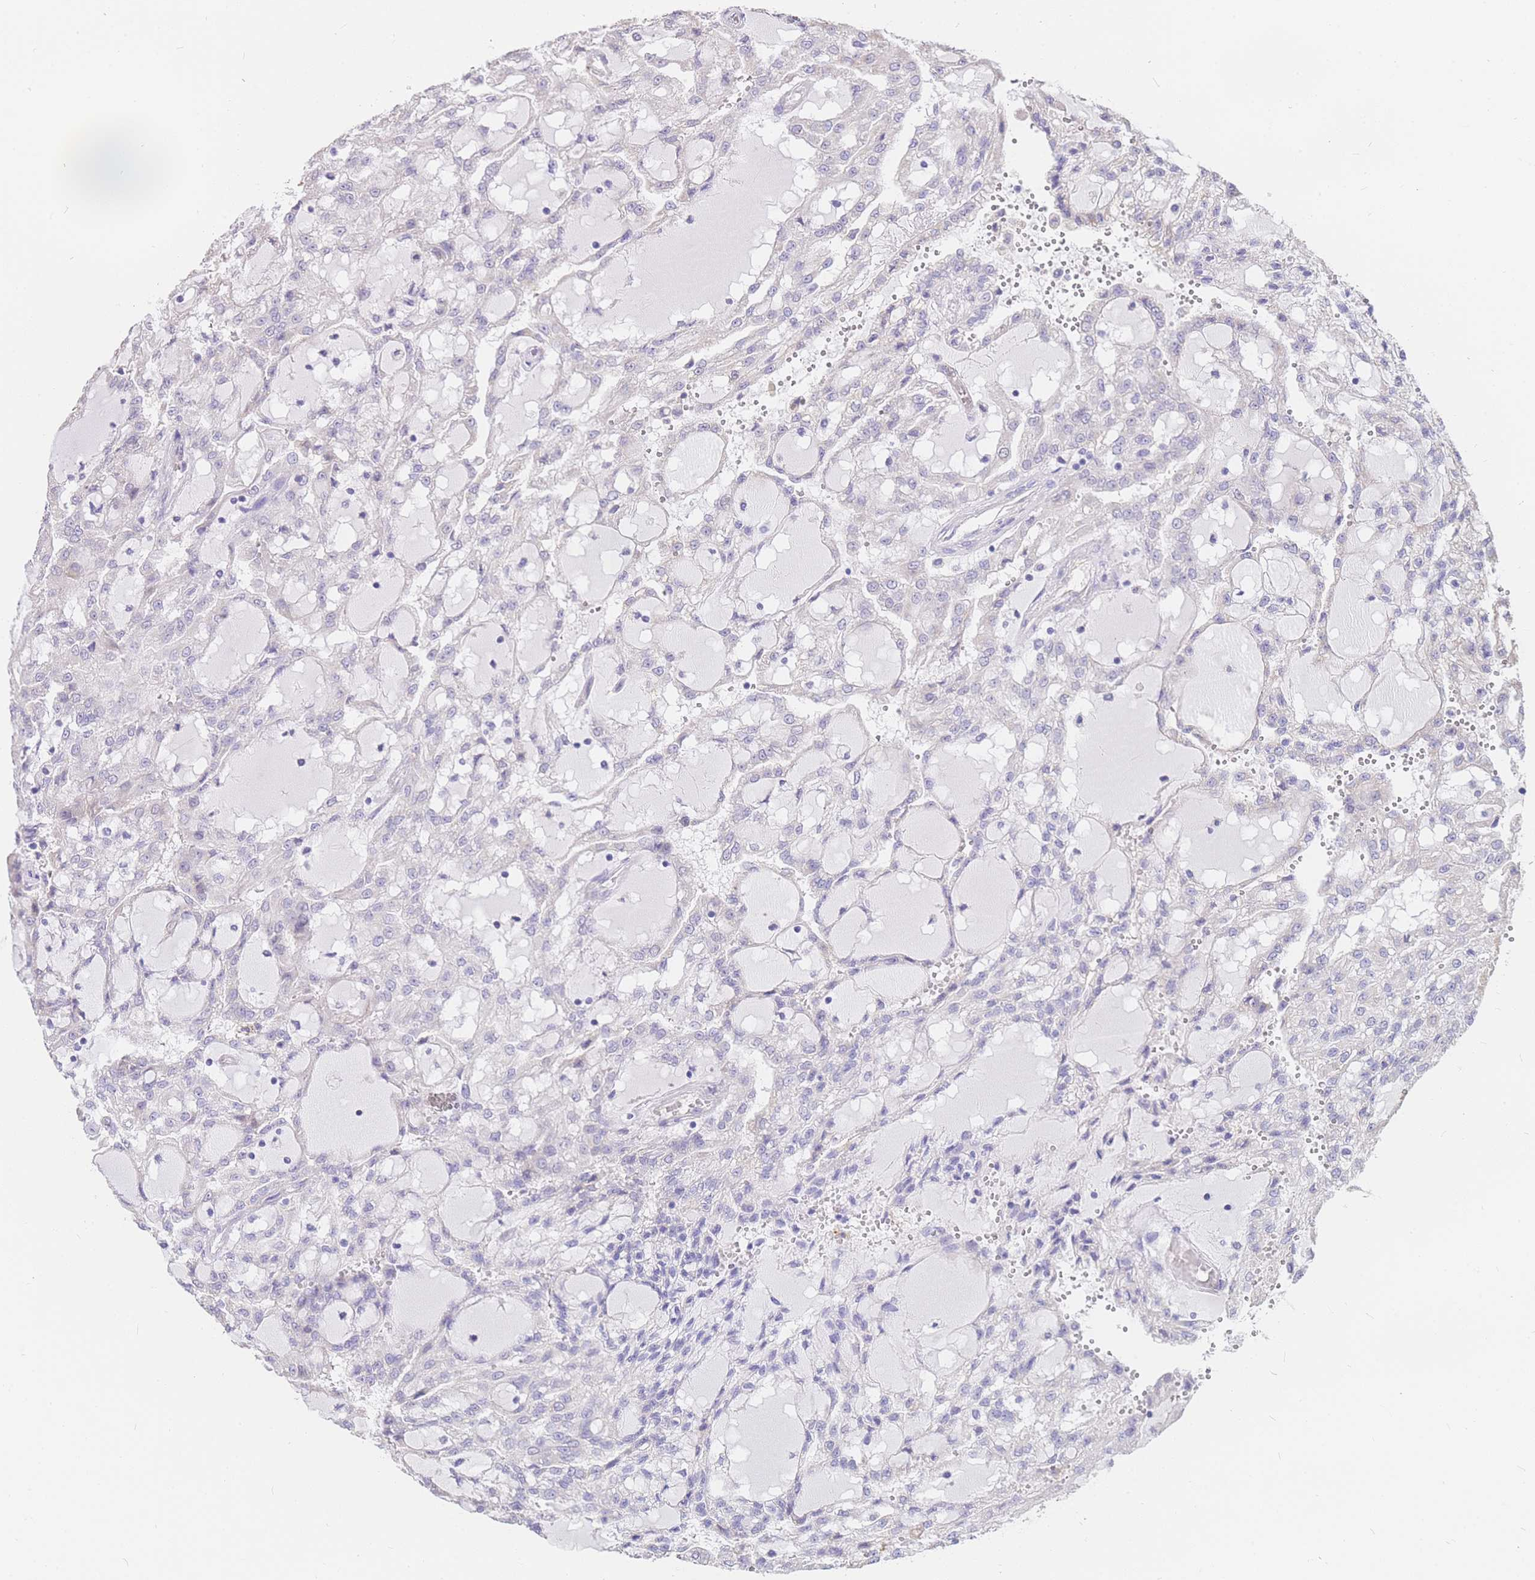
{"staining": {"intensity": "negative", "quantity": "none", "location": "none"}, "tissue": "renal cancer", "cell_type": "Tumor cells", "image_type": "cancer", "snomed": [{"axis": "morphology", "description": "Adenocarcinoma, NOS"}, {"axis": "topography", "description": "Kidney"}], "caption": "Protein analysis of renal cancer (adenocarcinoma) displays no significant positivity in tumor cells. (DAB immunohistochemistry (IHC), high magnification).", "gene": "C2orf88", "patient": {"sex": "male", "age": 63}}